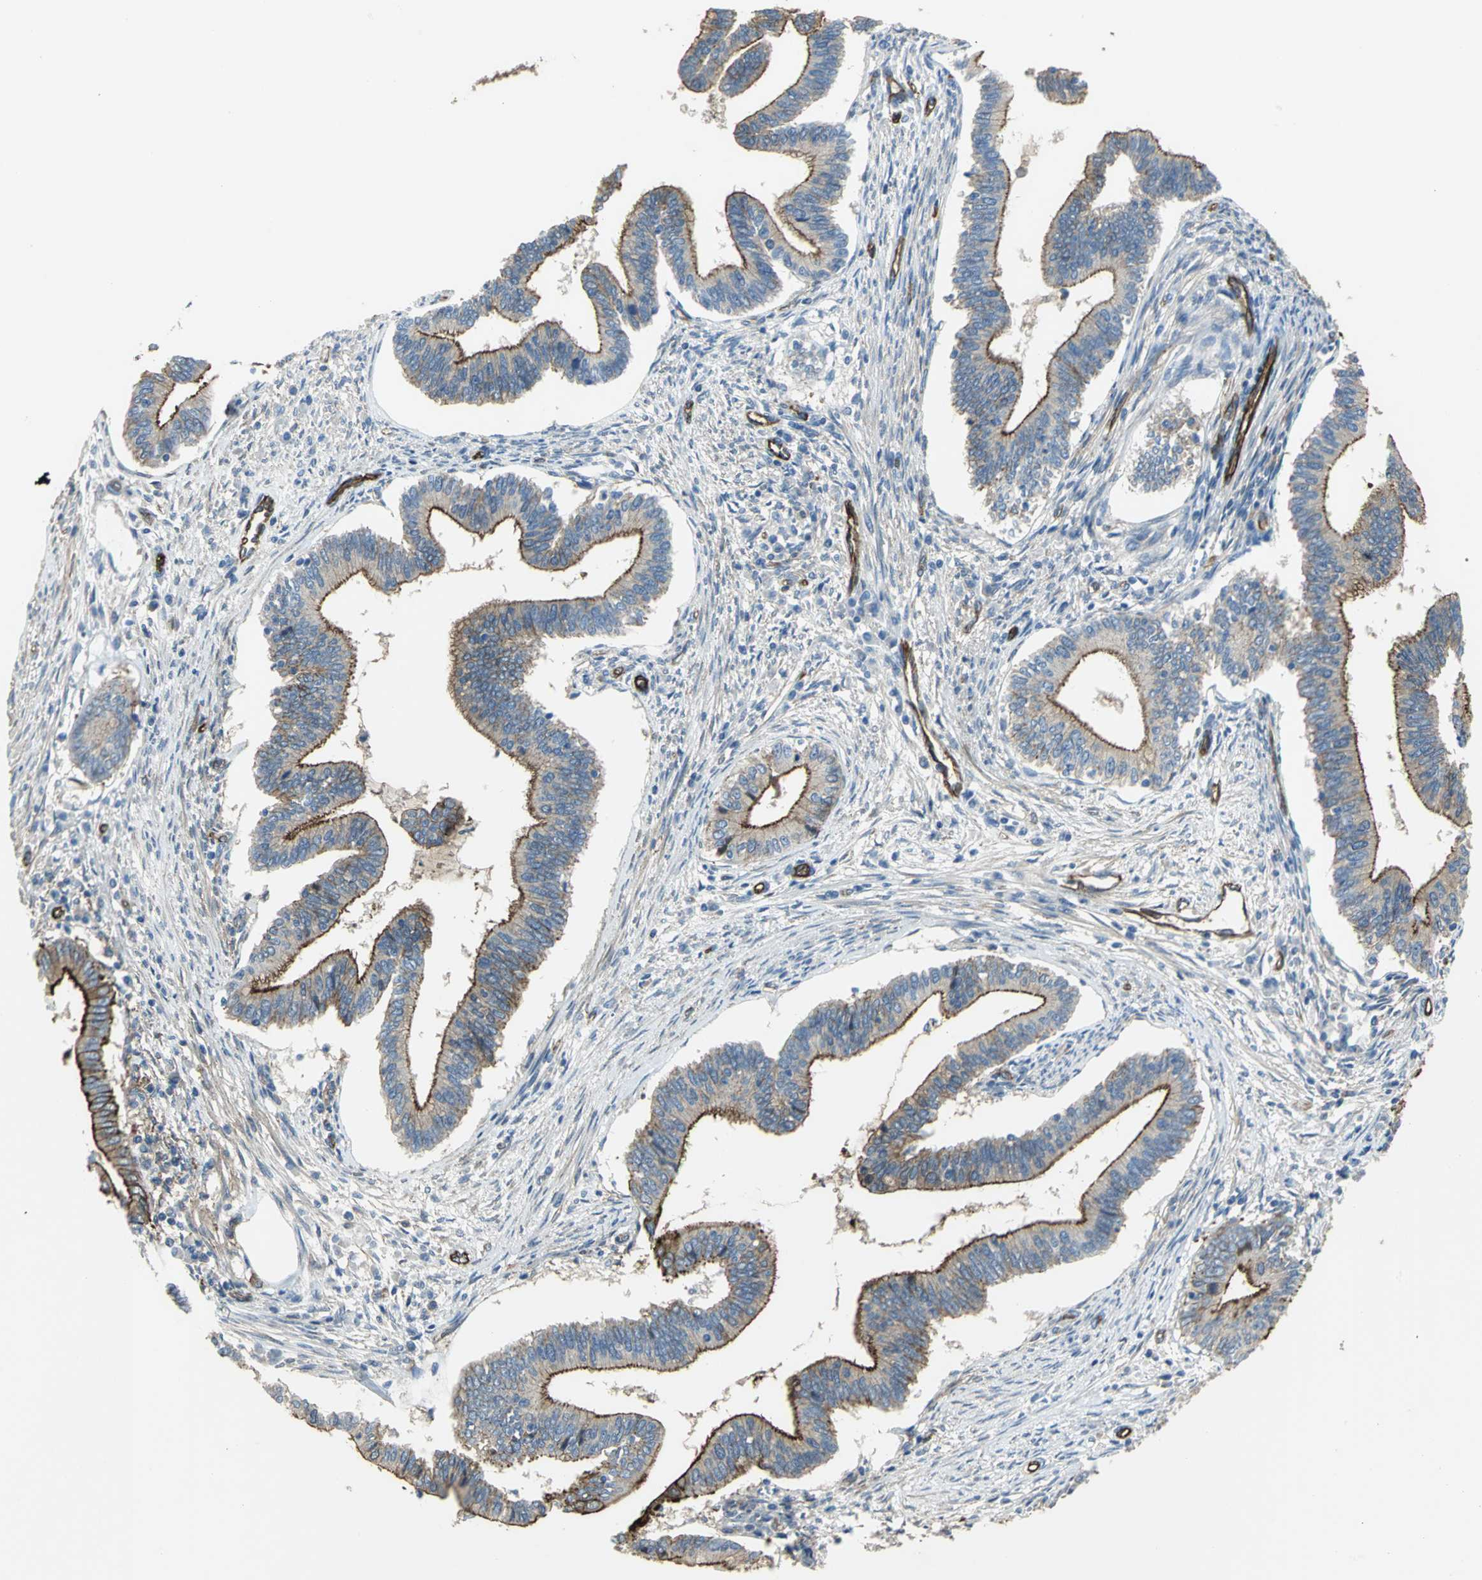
{"staining": {"intensity": "strong", "quantity": ">75%", "location": "cytoplasmic/membranous"}, "tissue": "cervical cancer", "cell_type": "Tumor cells", "image_type": "cancer", "snomed": [{"axis": "morphology", "description": "Adenocarcinoma, NOS"}, {"axis": "topography", "description": "Cervix"}], "caption": "Cervical cancer (adenocarcinoma) was stained to show a protein in brown. There is high levels of strong cytoplasmic/membranous positivity in approximately >75% of tumor cells.", "gene": "FLNB", "patient": {"sex": "female", "age": 36}}